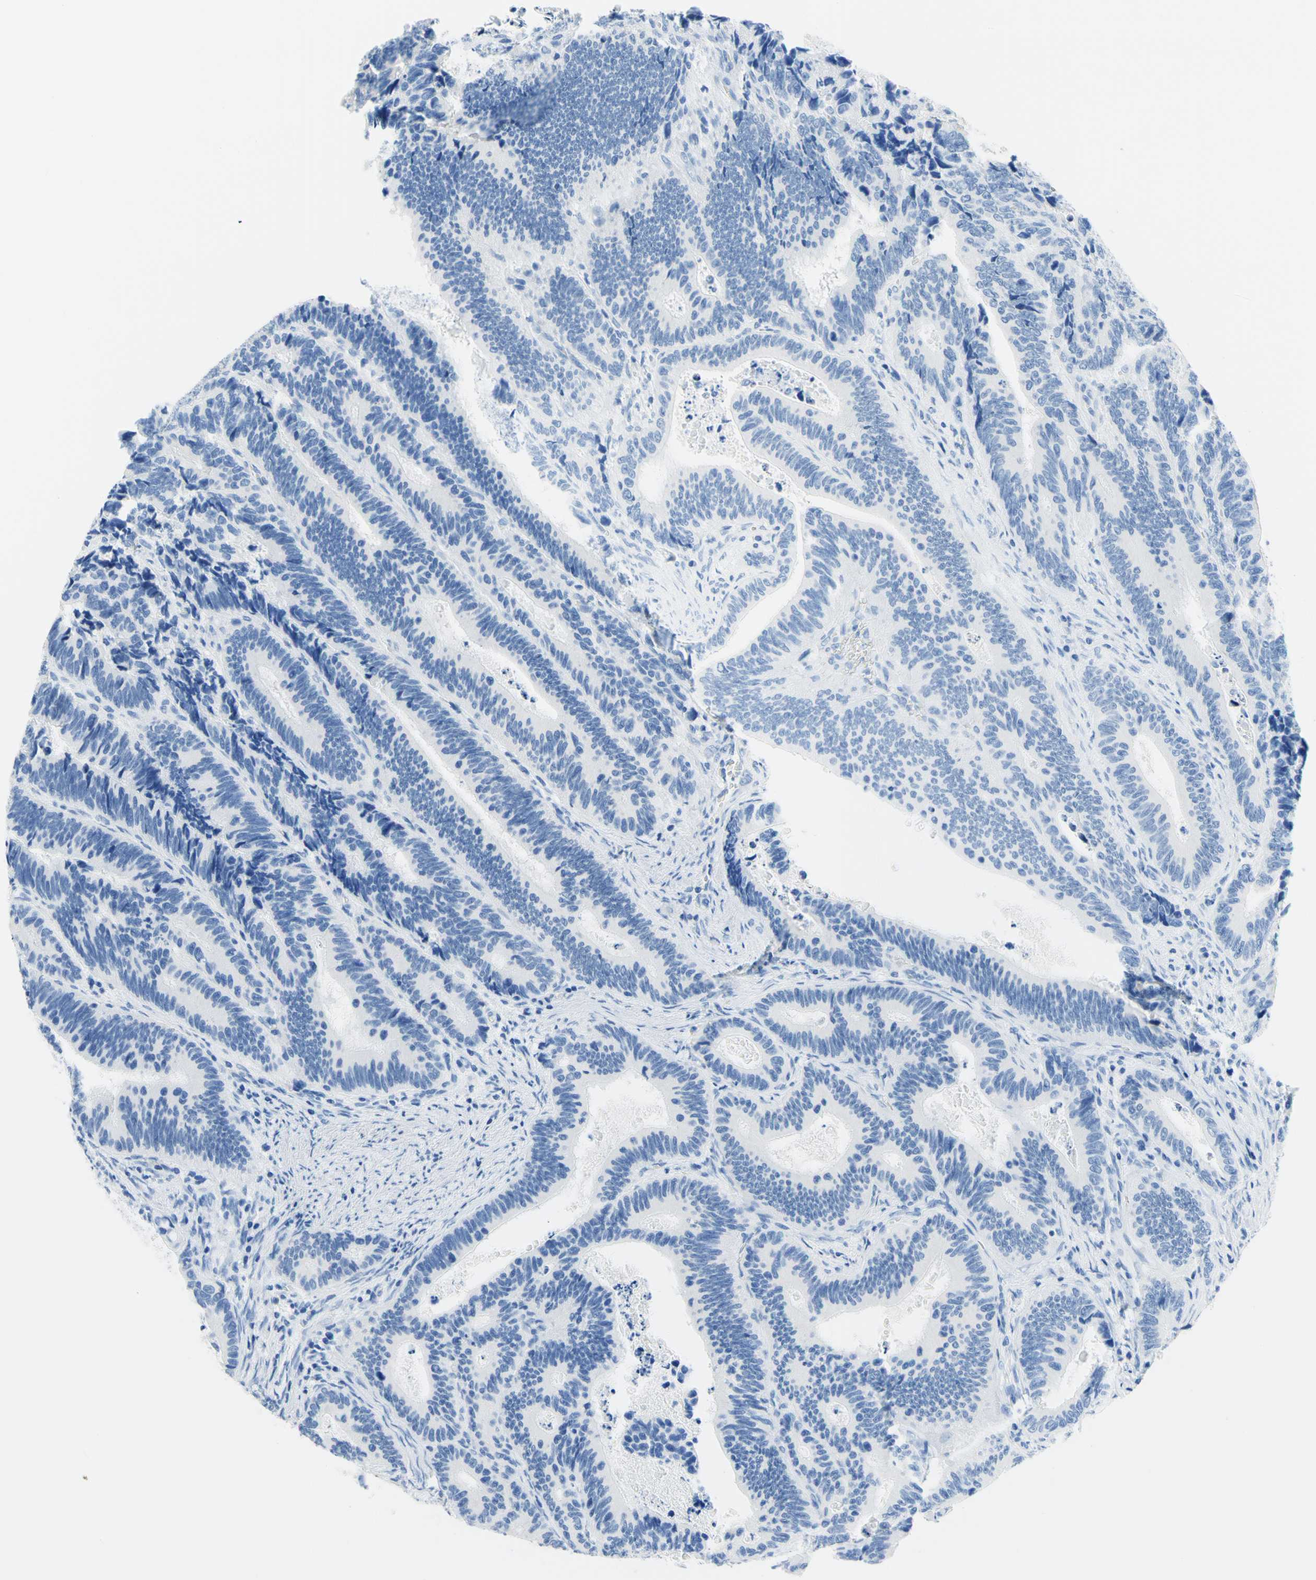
{"staining": {"intensity": "negative", "quantity": "none", "location": "none"}, "tissue": "colorectal cancer", "cell_type": "Tumor cells", "image_type": "cancer", "snomed": [{"axis": "morphology", "description": "Inflammation, NOS"}, {"axis": "morphology", "description": "Adenocarcinoma, NOS"}, {"axis": "topography", "description": "Colon"}], "caption": "Tumor cells are negative for brown protein staining in colorectal adenocarcinoma.", "gene": "MYH2", "patient": {"sex": "male", "age": 72}}